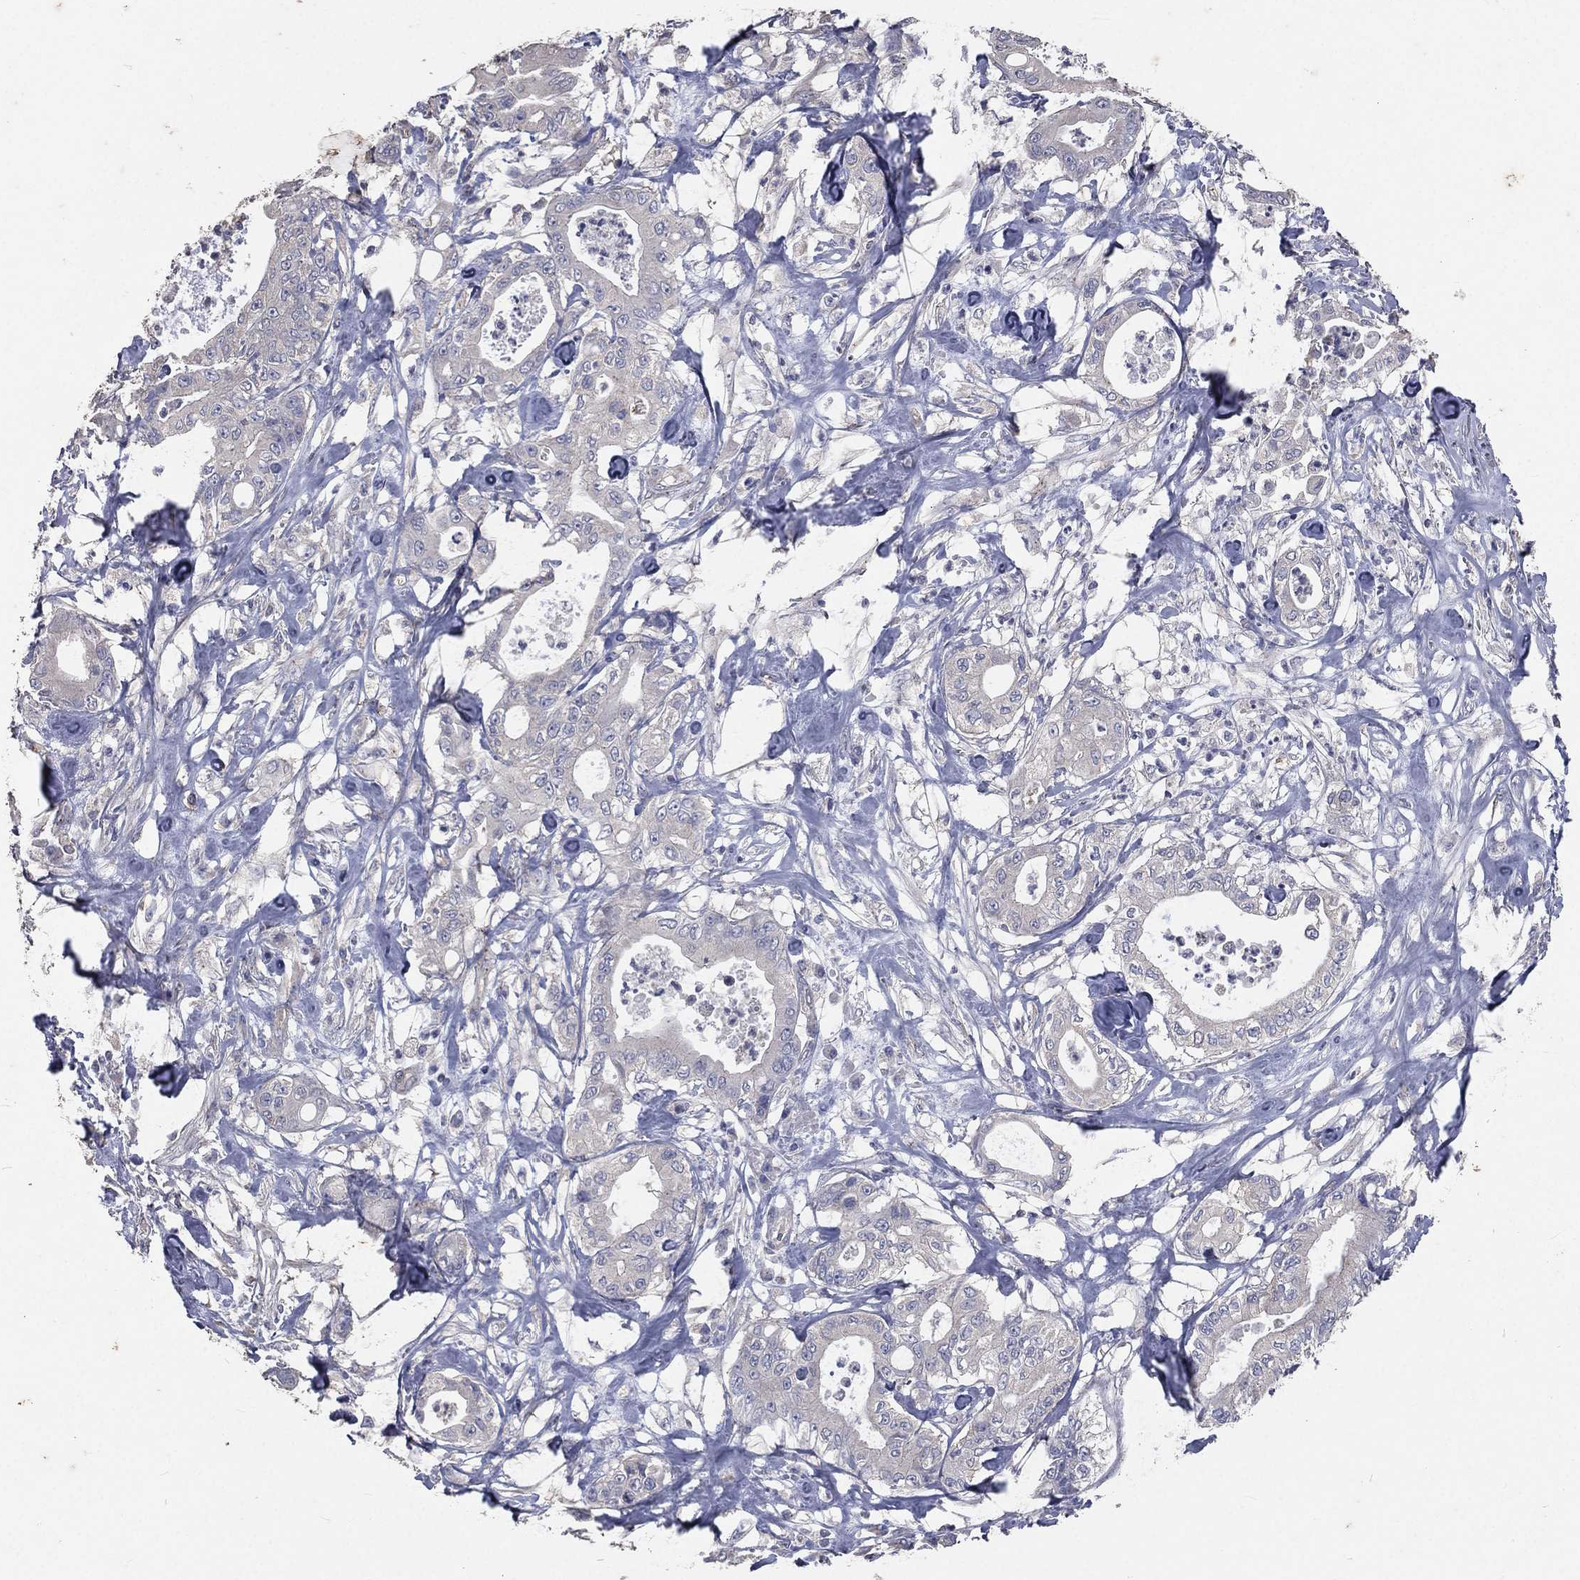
{"staining": {"intensity": "negative", "quantity": "none", "location": "none"}, "tissue": "pancreatic cancer", "cell_type": "Tumor cells", "image_type": "cancer", "snomed": [{"axis": "morphology", "description": "Adenocarcinoma, NOS"}, {"axis": "topography", "description": "Pancreas"}], "caption": "A micrograph of human pancreatic adenocarcinoma is negative for staining in tumor cells.", "gene": "CROCC", "patient": {"sex": "male", "age": 71}}